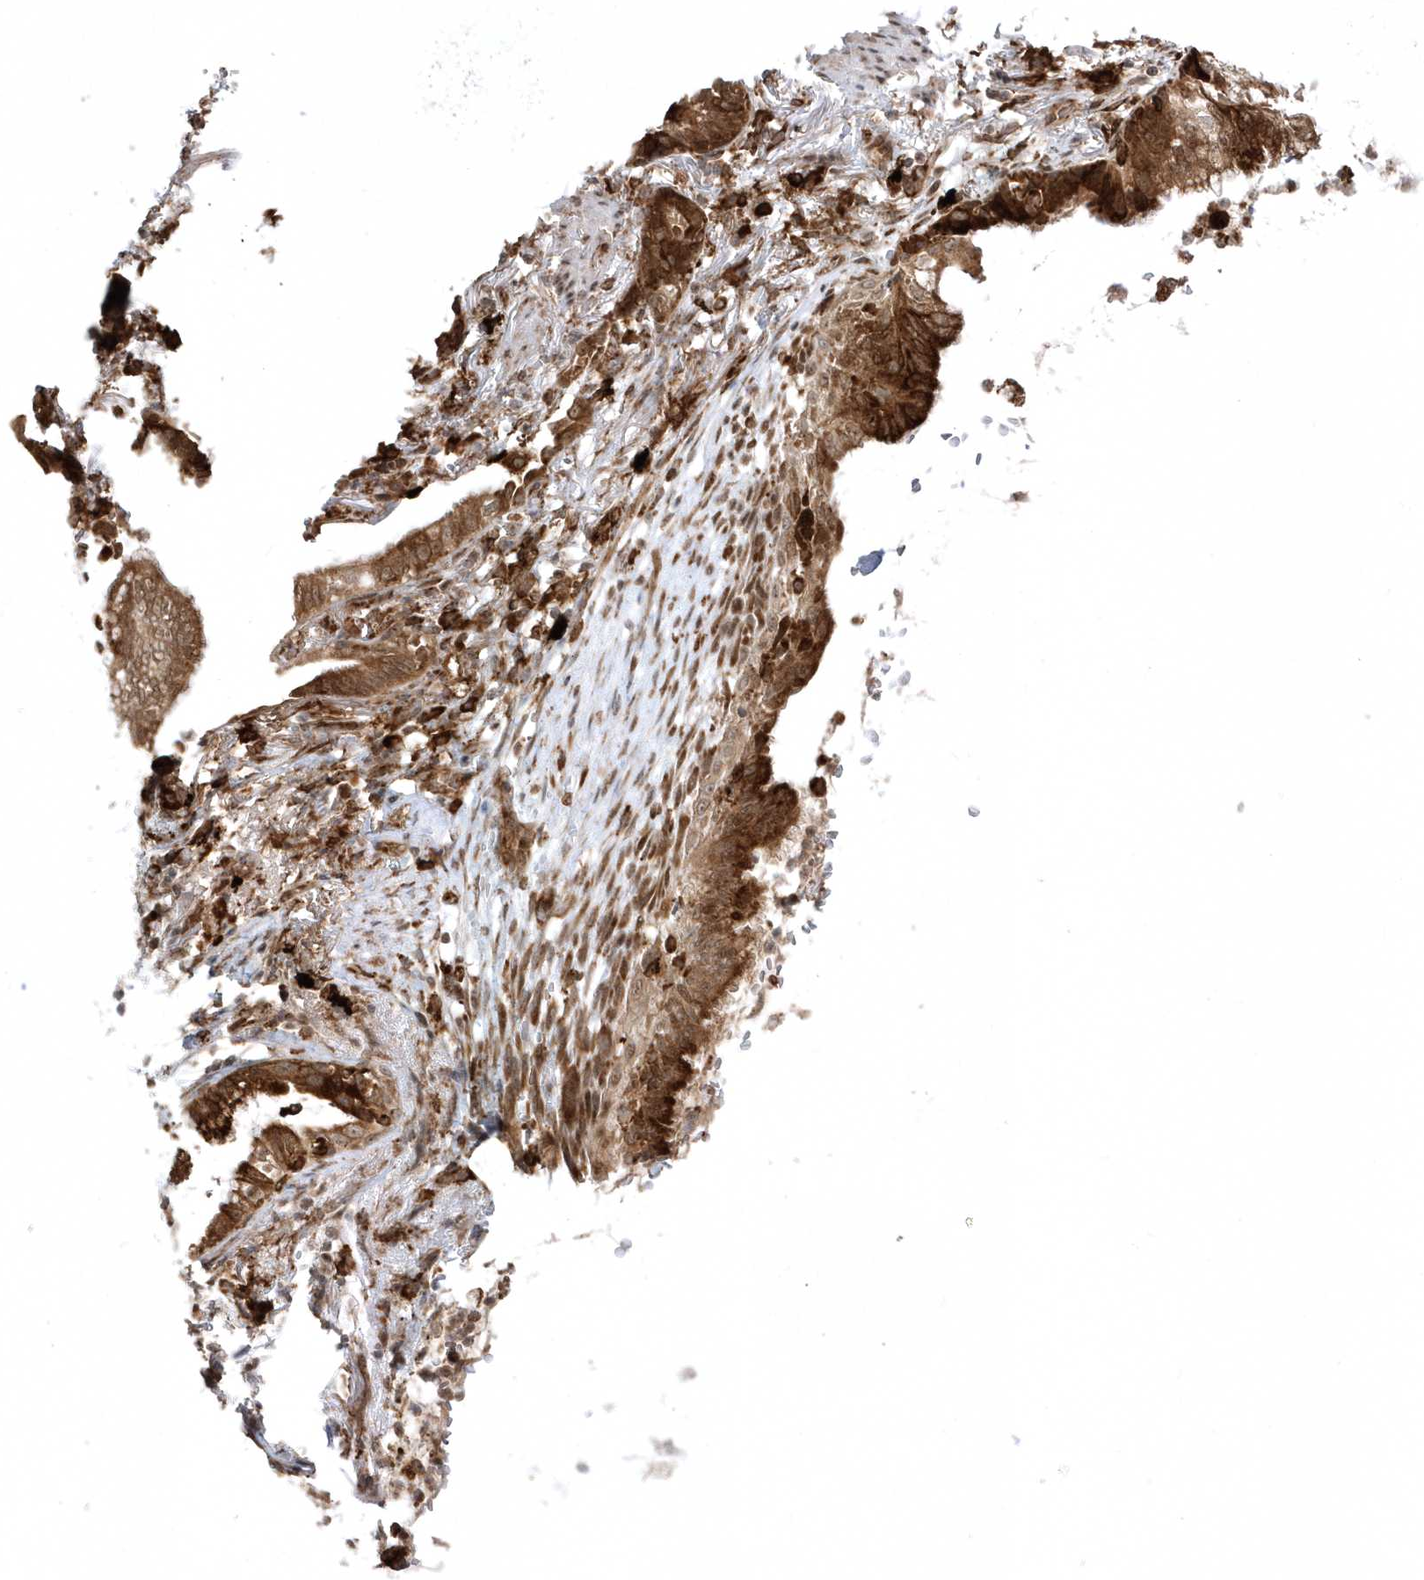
{"staining": {"intensity": "moderate", "quantity": ">75%", "location": "cytoplasmic/membranous"}, "tissue": "lung cancer", "cell_type": "Tumor cells", "image_type": "cancer", "snomed": [{"axis": "morphology", "description": "Adenocarcinoma, NOS"}, {"axis": "topography", "description": "Lung"}], "caption": "The photomicrograph displays staining of lung cancer (adenocarcinoma), revealing moderate cytoplasmic/membranous protein positivity (brown color) within tumor cells.", "gene": "EPC2", "patient": {"sex": "female", "age": 70}}